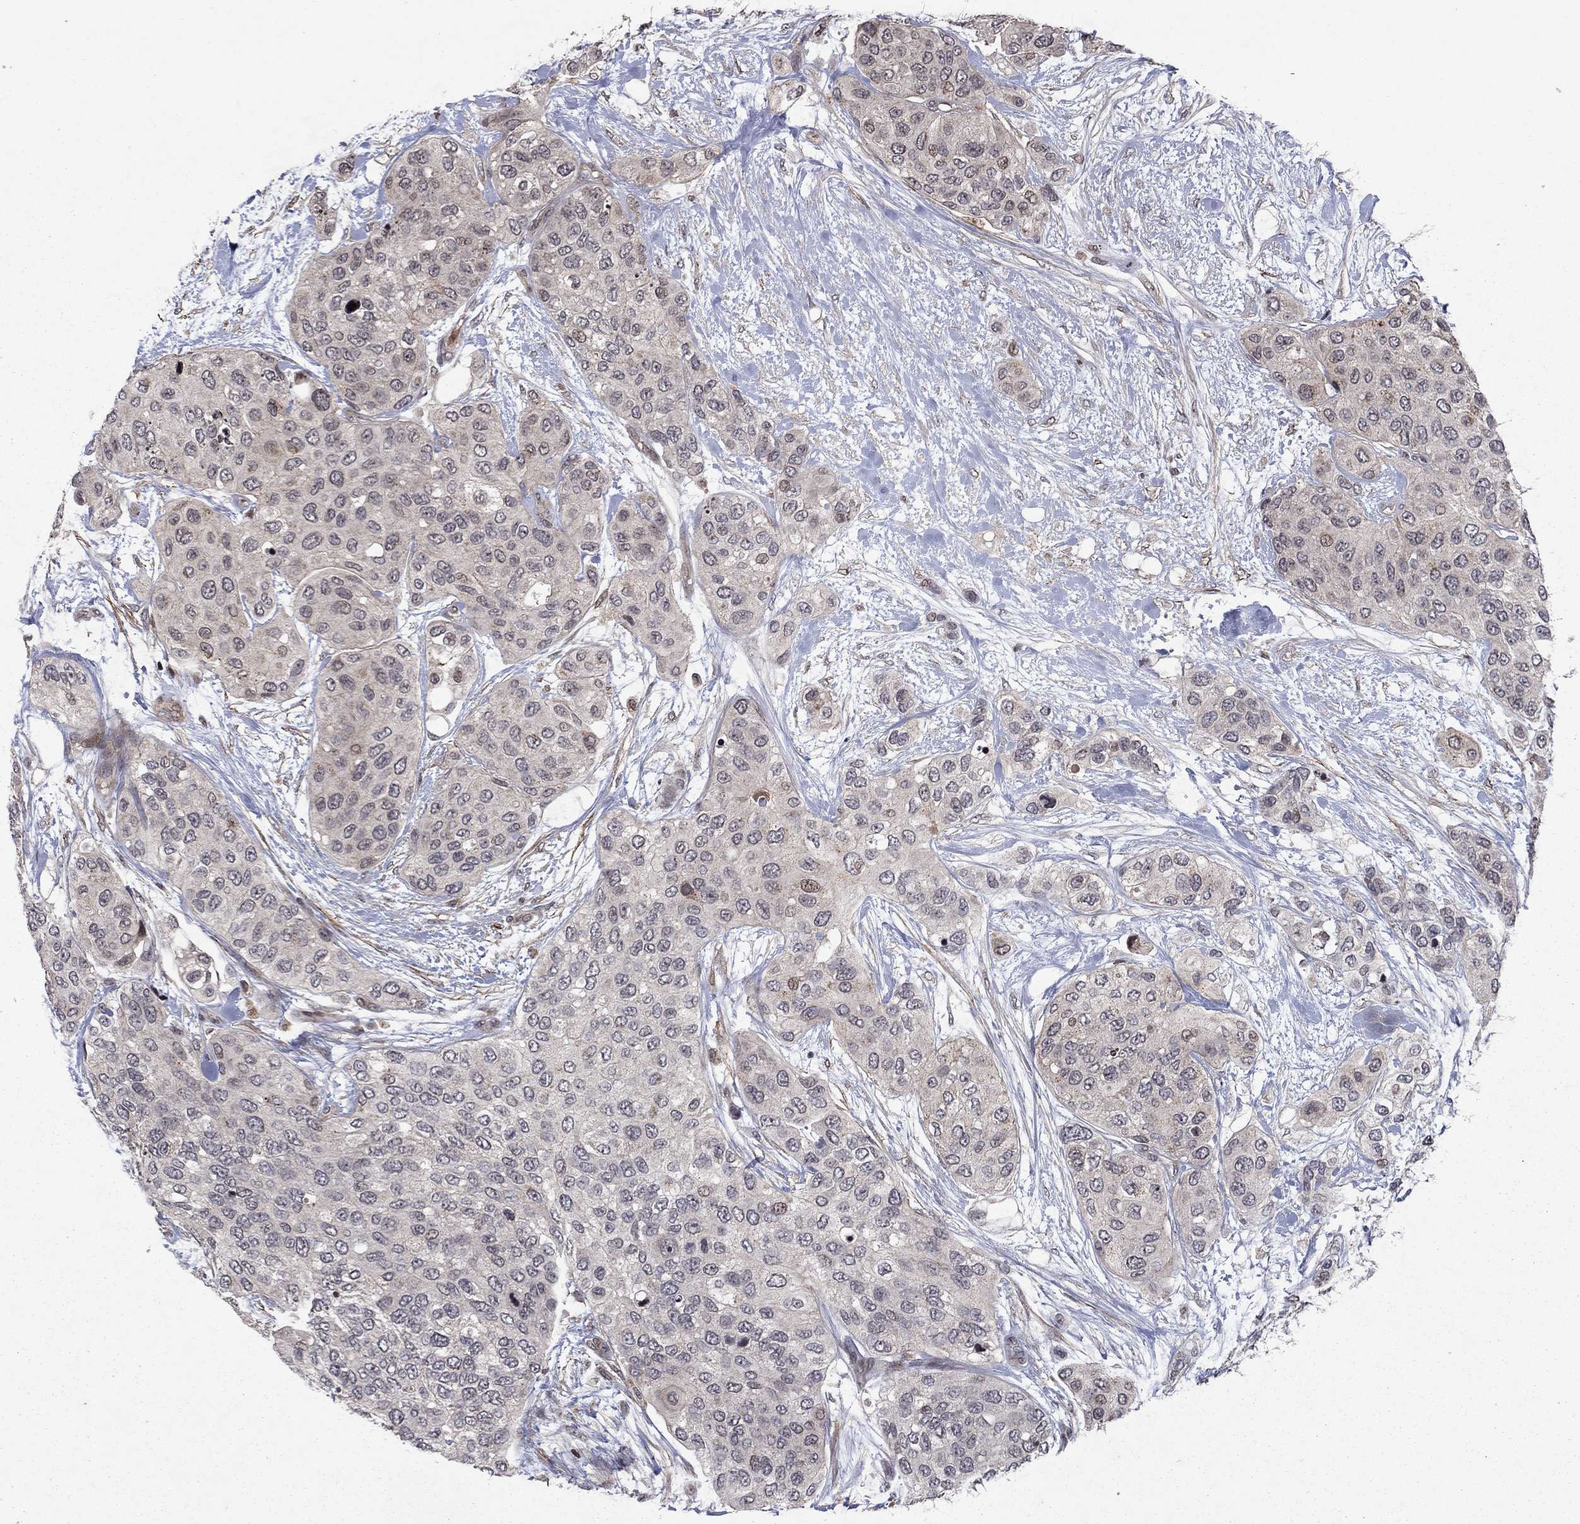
{"staining": {"intensity": "negative", "quantity": "none", "location": "none"}, "tissue": "urothelial cancer", "cell_type": "Tumor cells", "image_type": "cancer", "snomed": [{"axis": "morphology", "description": "Urothelial carcinoma, High grade"}, {"axis": "topography", "description": "Urinary bladder"}], "caption": "This is an immunohistochemistry (IHC) histopathology image of human urothelial cancer. There is no positivity in tumor cells.", "gene": "SORBS1", "patient": {"sex": "male", "age": 77}}